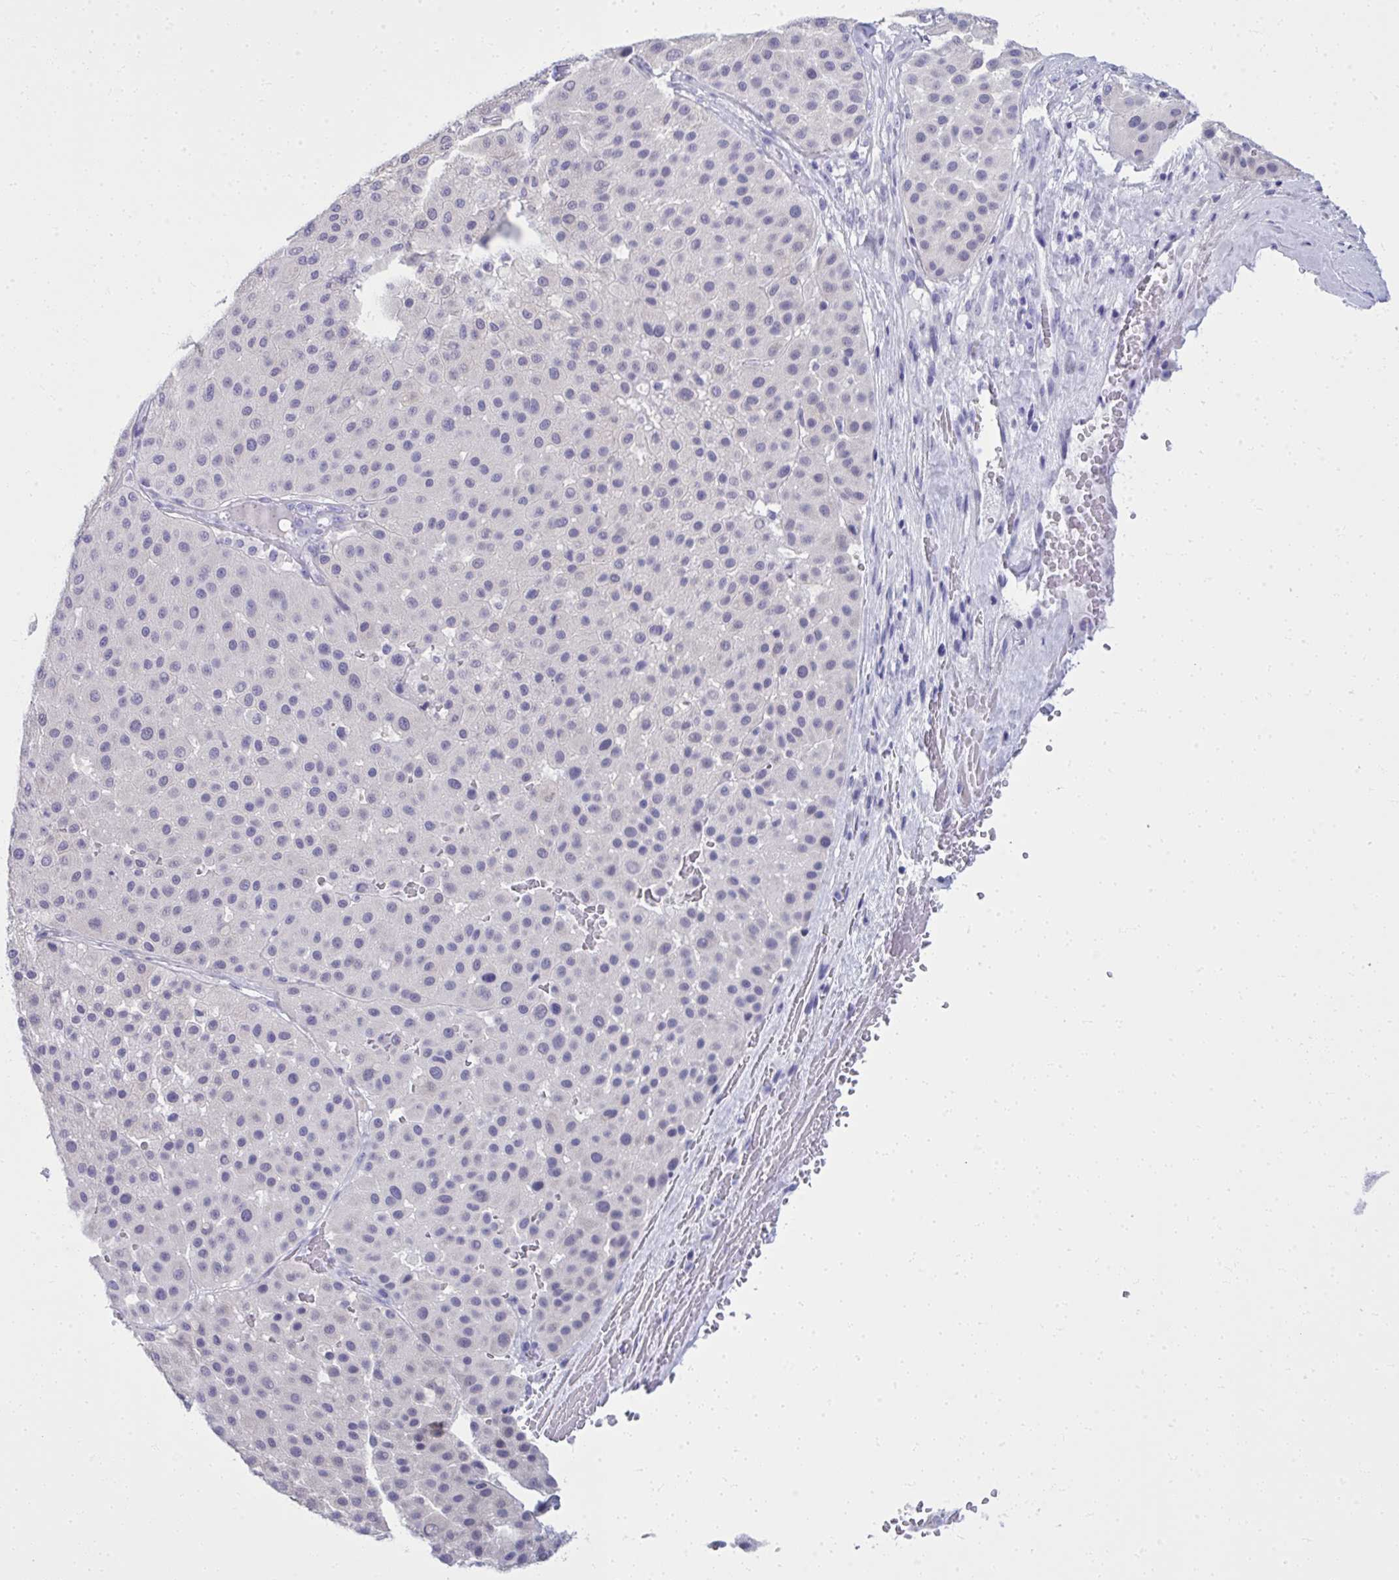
{"staining": {"intensity": "negative", "quantity": "none", "location": "none"}, "tissue": "melanoma", "cell_type": "Tumor cells", "image_type": "cancer", "snomed": [{"axis": "morphology", "description": "Malignant melanoma, Metastatic site"}, {"axis": "topography", "description": "Smooth muscle"}], "caption": "This is a photomicrograph of IHC staining of melanoma, which shows no positivity in tumor cells.", "gene": "QDPR", "patient": {"sex": "male", "age": 41}}